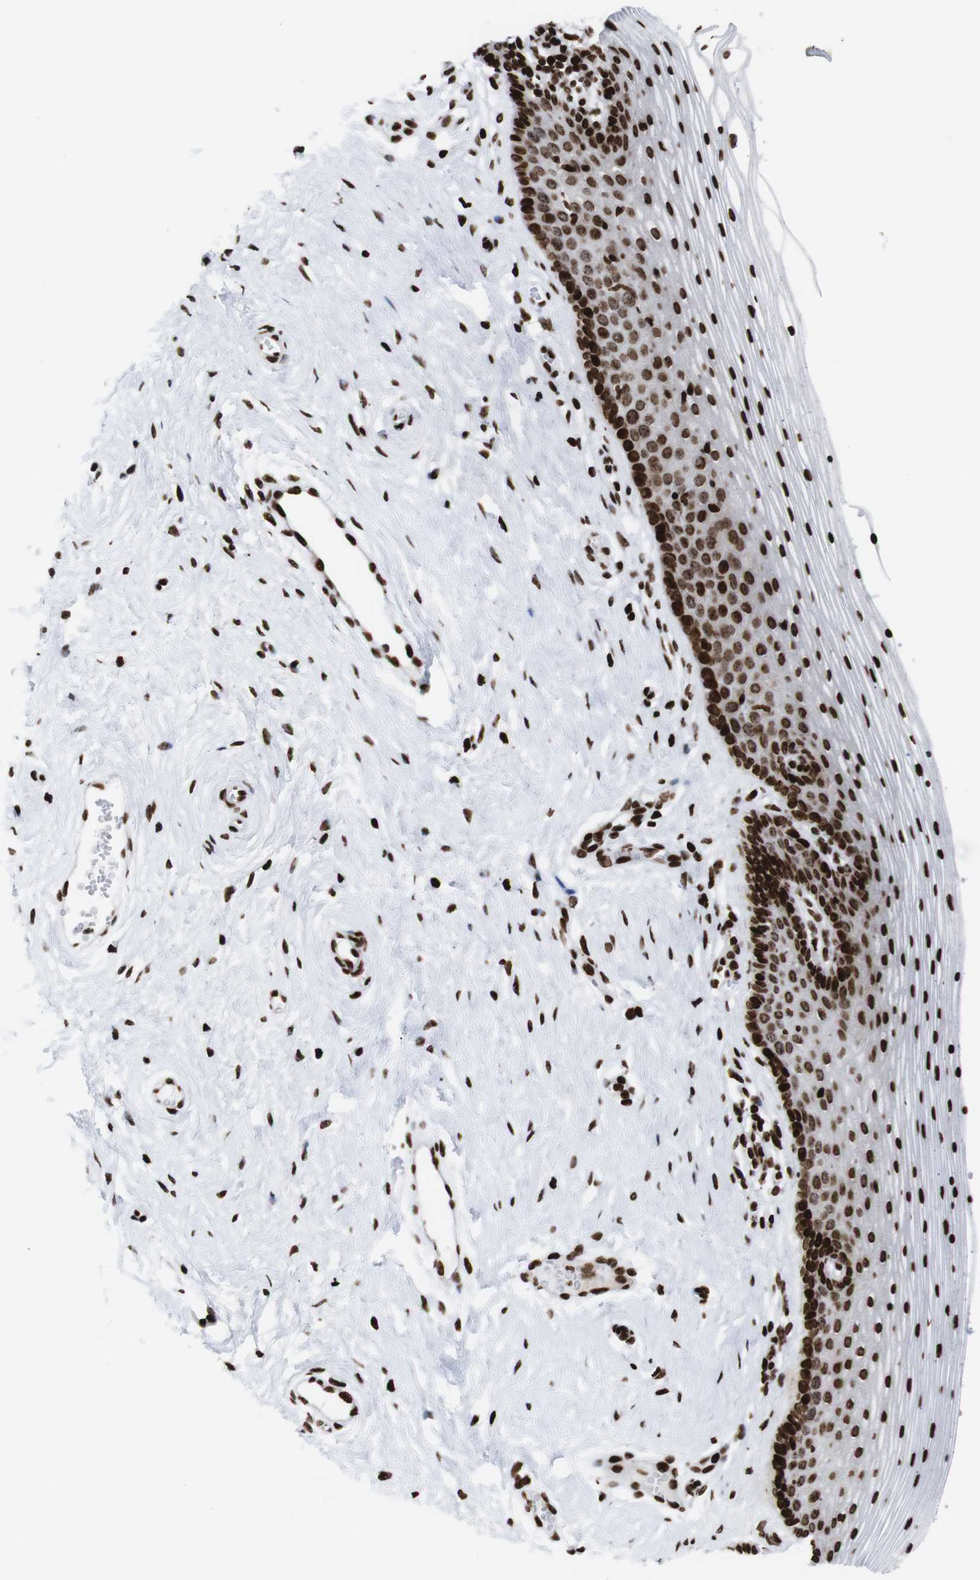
{"staining": {"intensity": "strong", "quantity": ">75%", "location": "nuclear"}, "tissue": "vagina", "cell_type": "Squamous epithelial cells", "image_type": "normal", "snomed": [{"axis": "morphology", "description": "Normal tissue, NOS"}, {"axis": "topography", "description": "Vagina"}], "caption": "Protein analysis of normal vagina reveals strong nuclear positivity in about >75% of squamous epithelial cells. The staining was performed using DAB to visualize the protein expression in brown, while the nuclei were stained in blue with hematoxylin (Magnification: 20x).", "gene": "H1", "patient": {"sex": "female", "age": 32}}